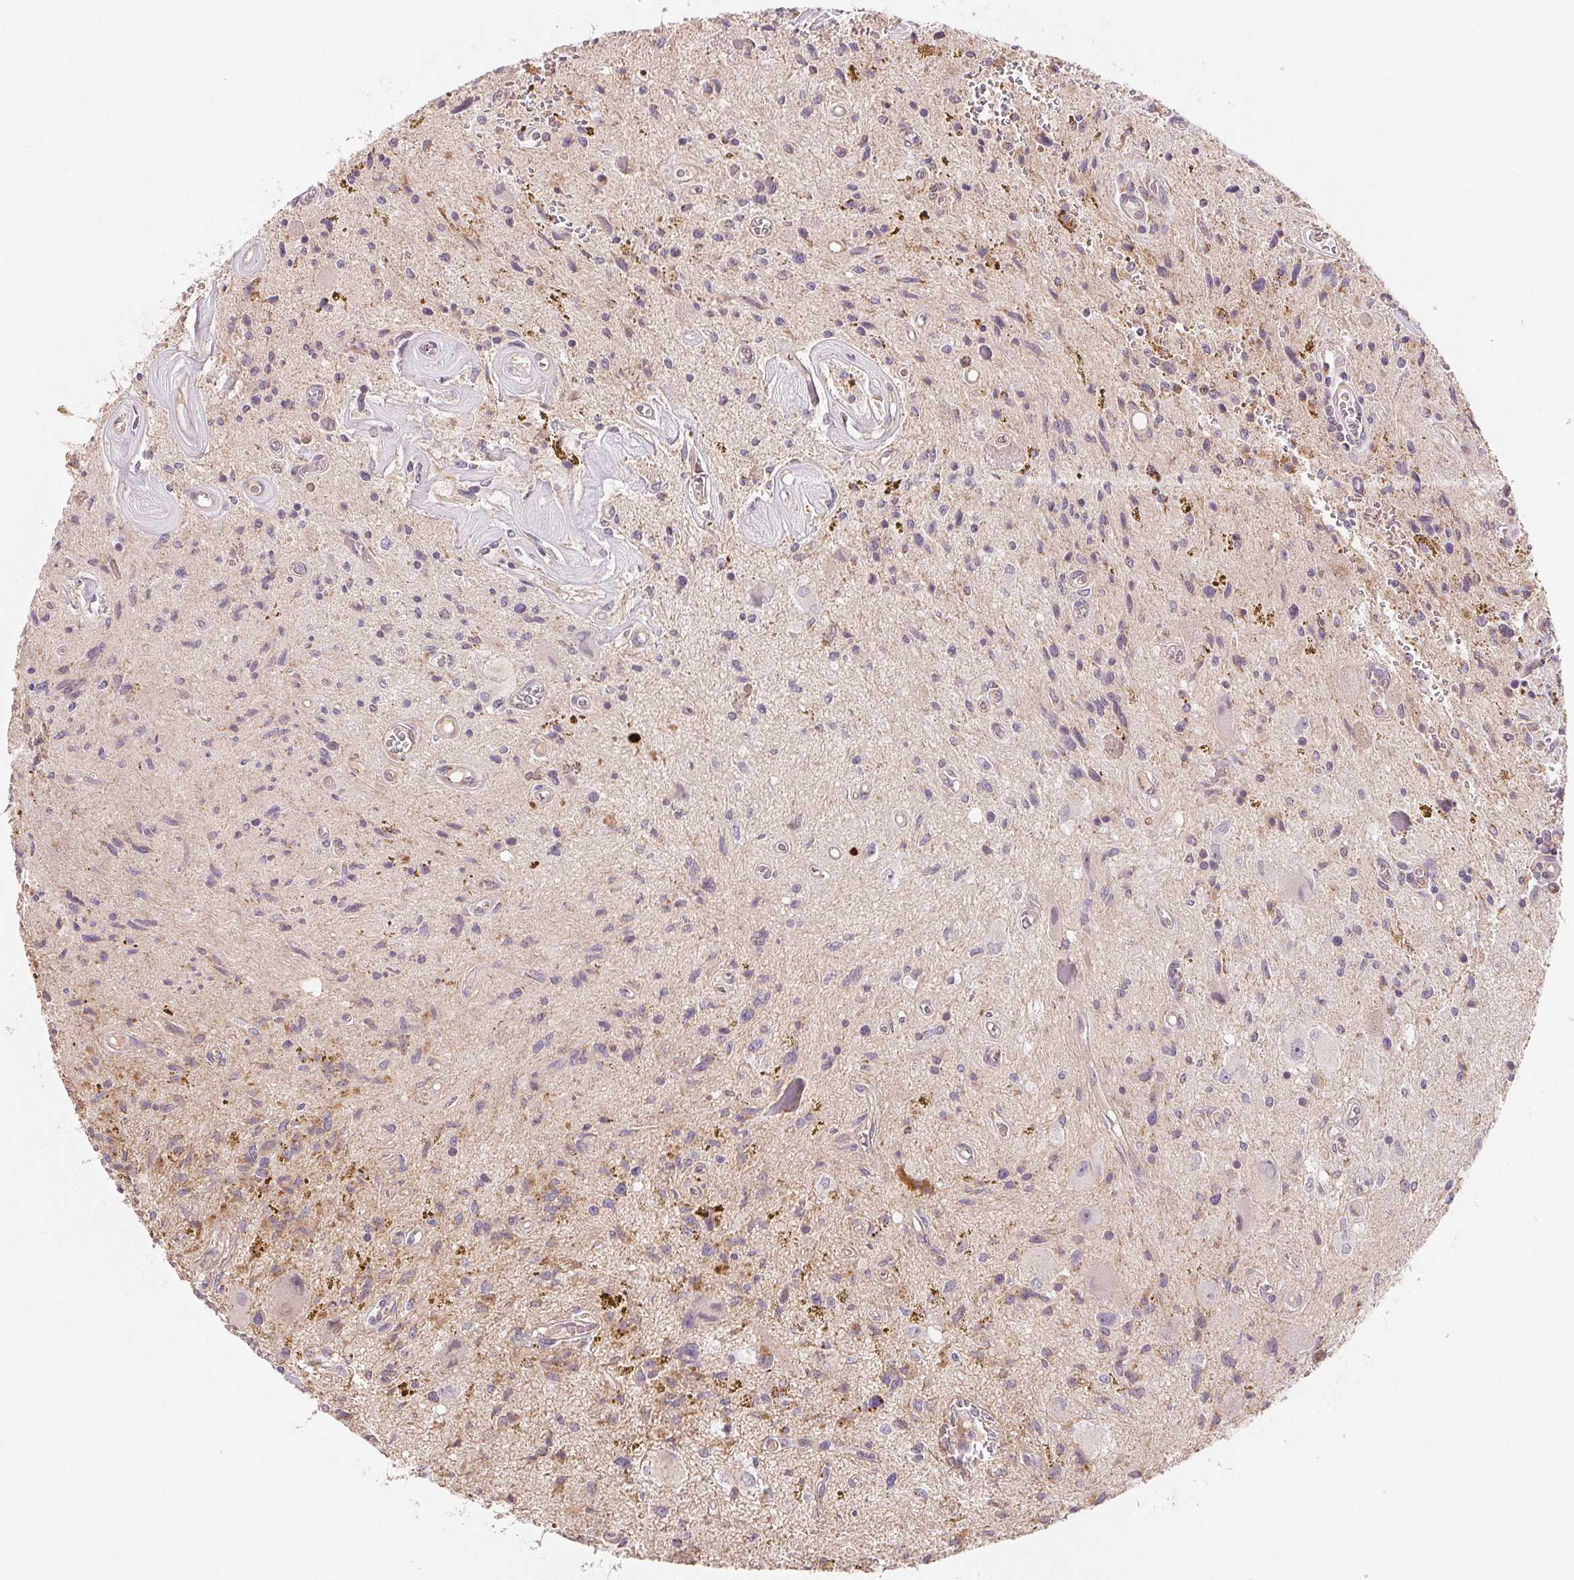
{"staining": {"intensity": "moderate", "quantity": "<25%", "location": "cytoplasmic/membranous"}, "tissue": "glioma", "cell_type": "Tumor cells", "image_type": "cancer", "snomed": [{"axis": "morphology", "description": "Glioma, malignant, Low grade"}, {"axis": "topography", "description": "Cerebellum"}], "caption": "IHC micrograph of human low-grade glioma (malignant) stained for a protein (brown), which demonstrates low levels of moderate cytoplasmic/membranous positivity in about <25% of tumor cells.", "gene": "HINT2", "patient": {"sex": "female", "age": 14}}